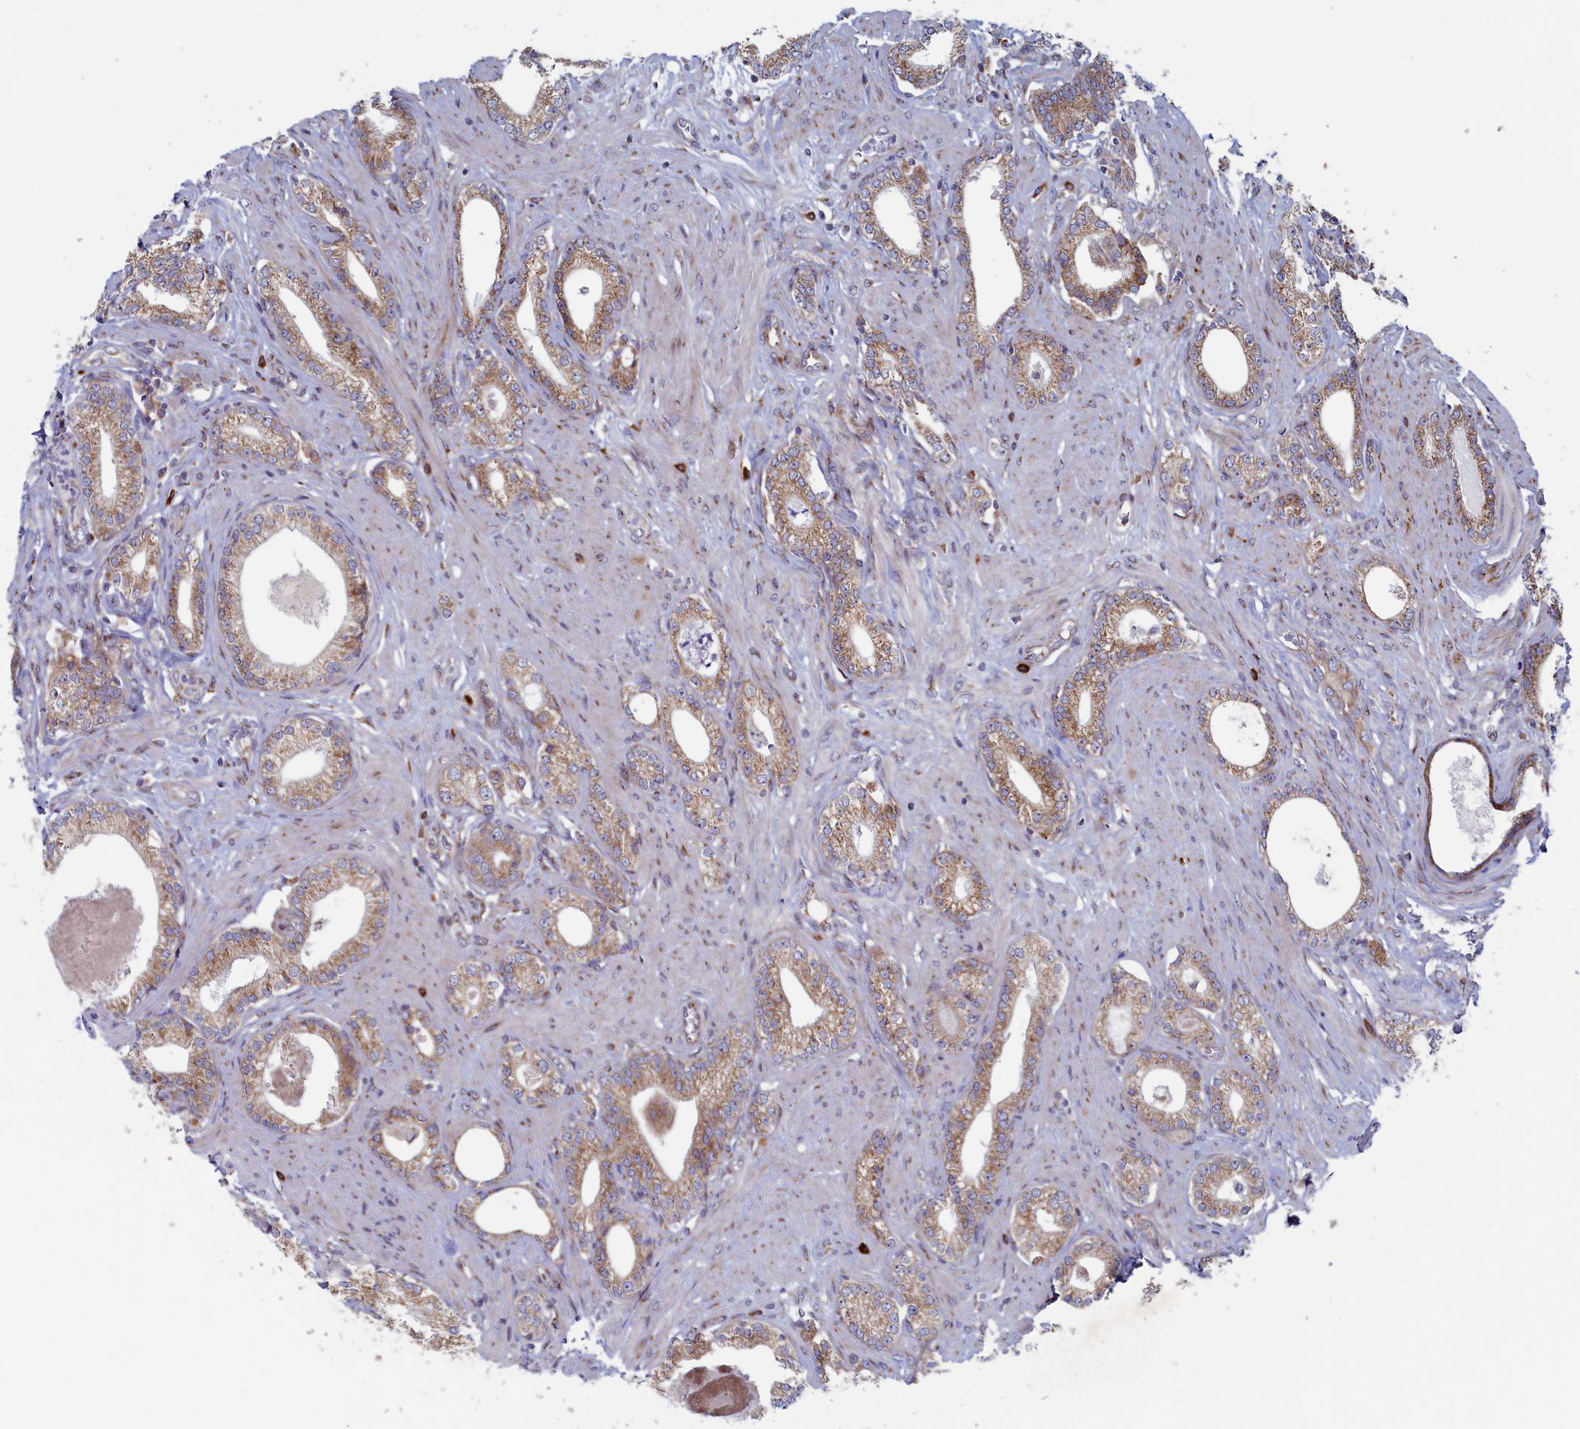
{"staining": {"intensity": "moderate", "quantity": ">75%", "location": "cytoplasmic/membranous"}, "tissue": "prostate cancer", "cell_type": "Tumor cells", "image_type": "cancer", "snomed": [{"axis": "morphology", "description": "Adenocarcinoma, High grade"}, {"axis": "topography", "description": "Prostate"}], "caption": "The histopathology image demonstrates staining of prostate cancer, revealing moderate cytoplasmic/membranous protein staining (brown color) within tumor cells.", "gene": "MTFMT", "patient": {"sex": "male", "age": 63}}